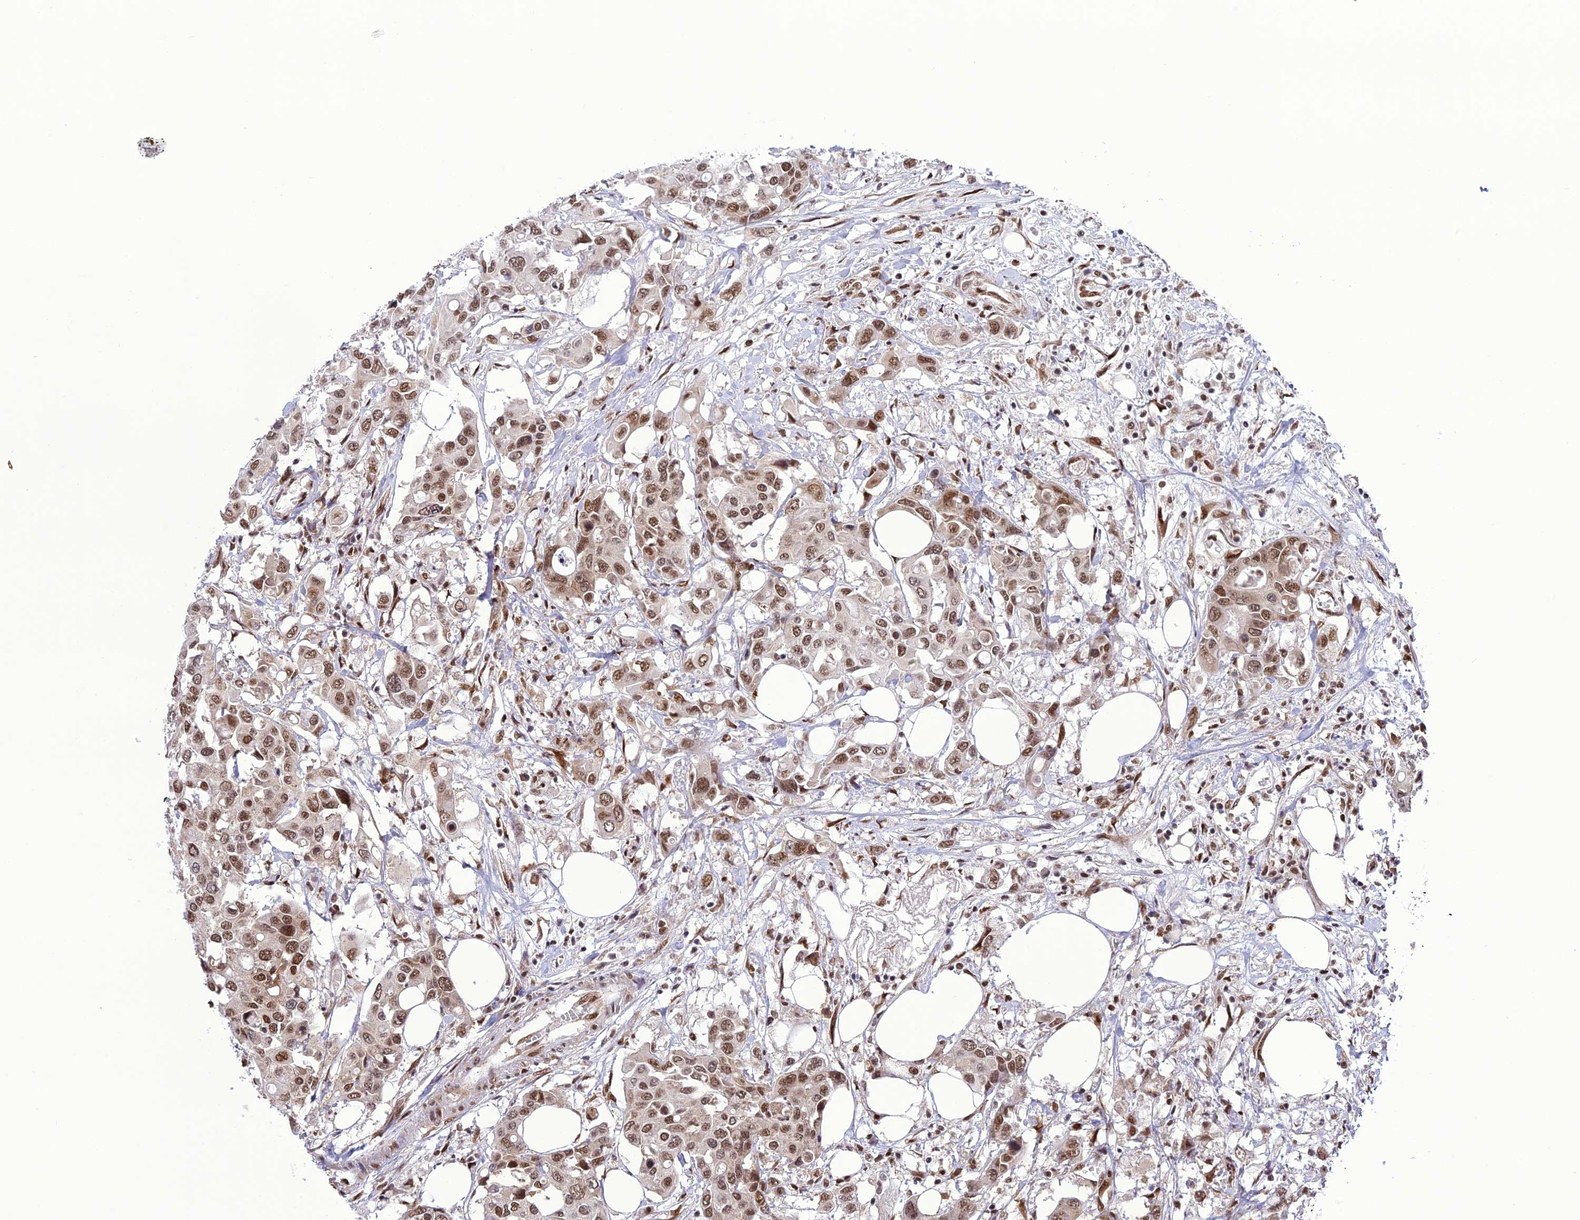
{"staining": {"intensity": "moderate", "quantity": ">75%", "location": "nuclear"}, "tissue": "colorectal cancer", "cell_type": "Tumor cells", "image_type": "cancer", "snomed": [{"axis": "morphology", "description": "Adenocarcinoma, NOS"}, {"axis": "topography", "description": "Colon"}], "caption": "A brown stain highlights moderate nuclear staining of a protein in colorectal cancer (adenocarcinoma) tumor cells.", "gene": "DDX1", "patient": {"sex": "male", "age": 77}}